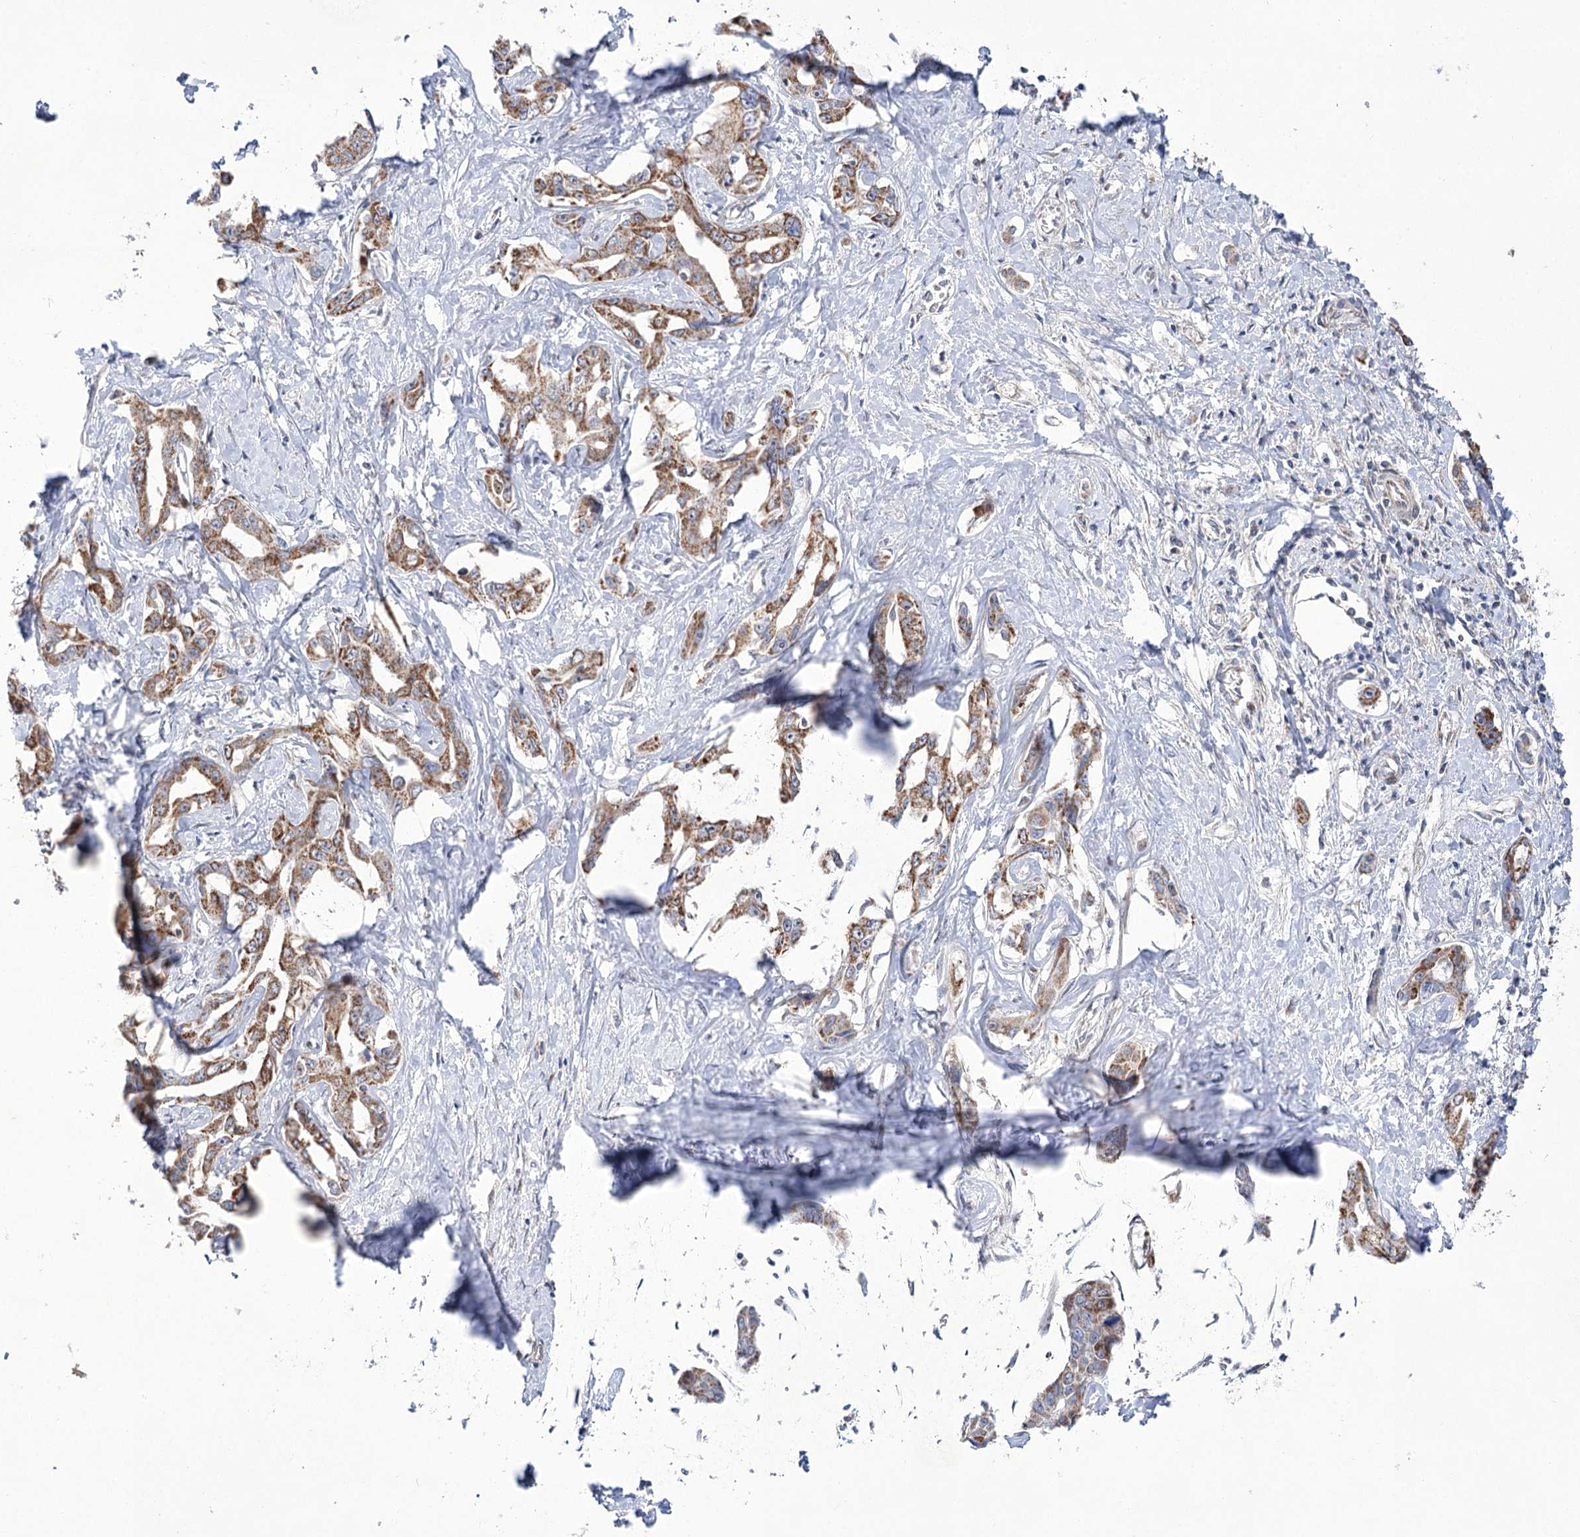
{"staining": {"intensity": "moderate", "quantity": ">75%", "location": "cytoplasmic/membranous"}, "tissue": "liver cancer", "cell_type": "Tumor cells", "image_type": "cancer", "snomed": [{"axis": "morphology", "description": "Cholangiocarcinoma"}, {"axis": "topography", "description": "Liver"}], "caption": "Protein staining reveals moderate cytoplasmic/membranous positivity in approximately >75% of tumor cells in cholangiocarcinoma (liver).", "gene": "ECHDC3", "patient": {"sex": "male", "age": 59}}